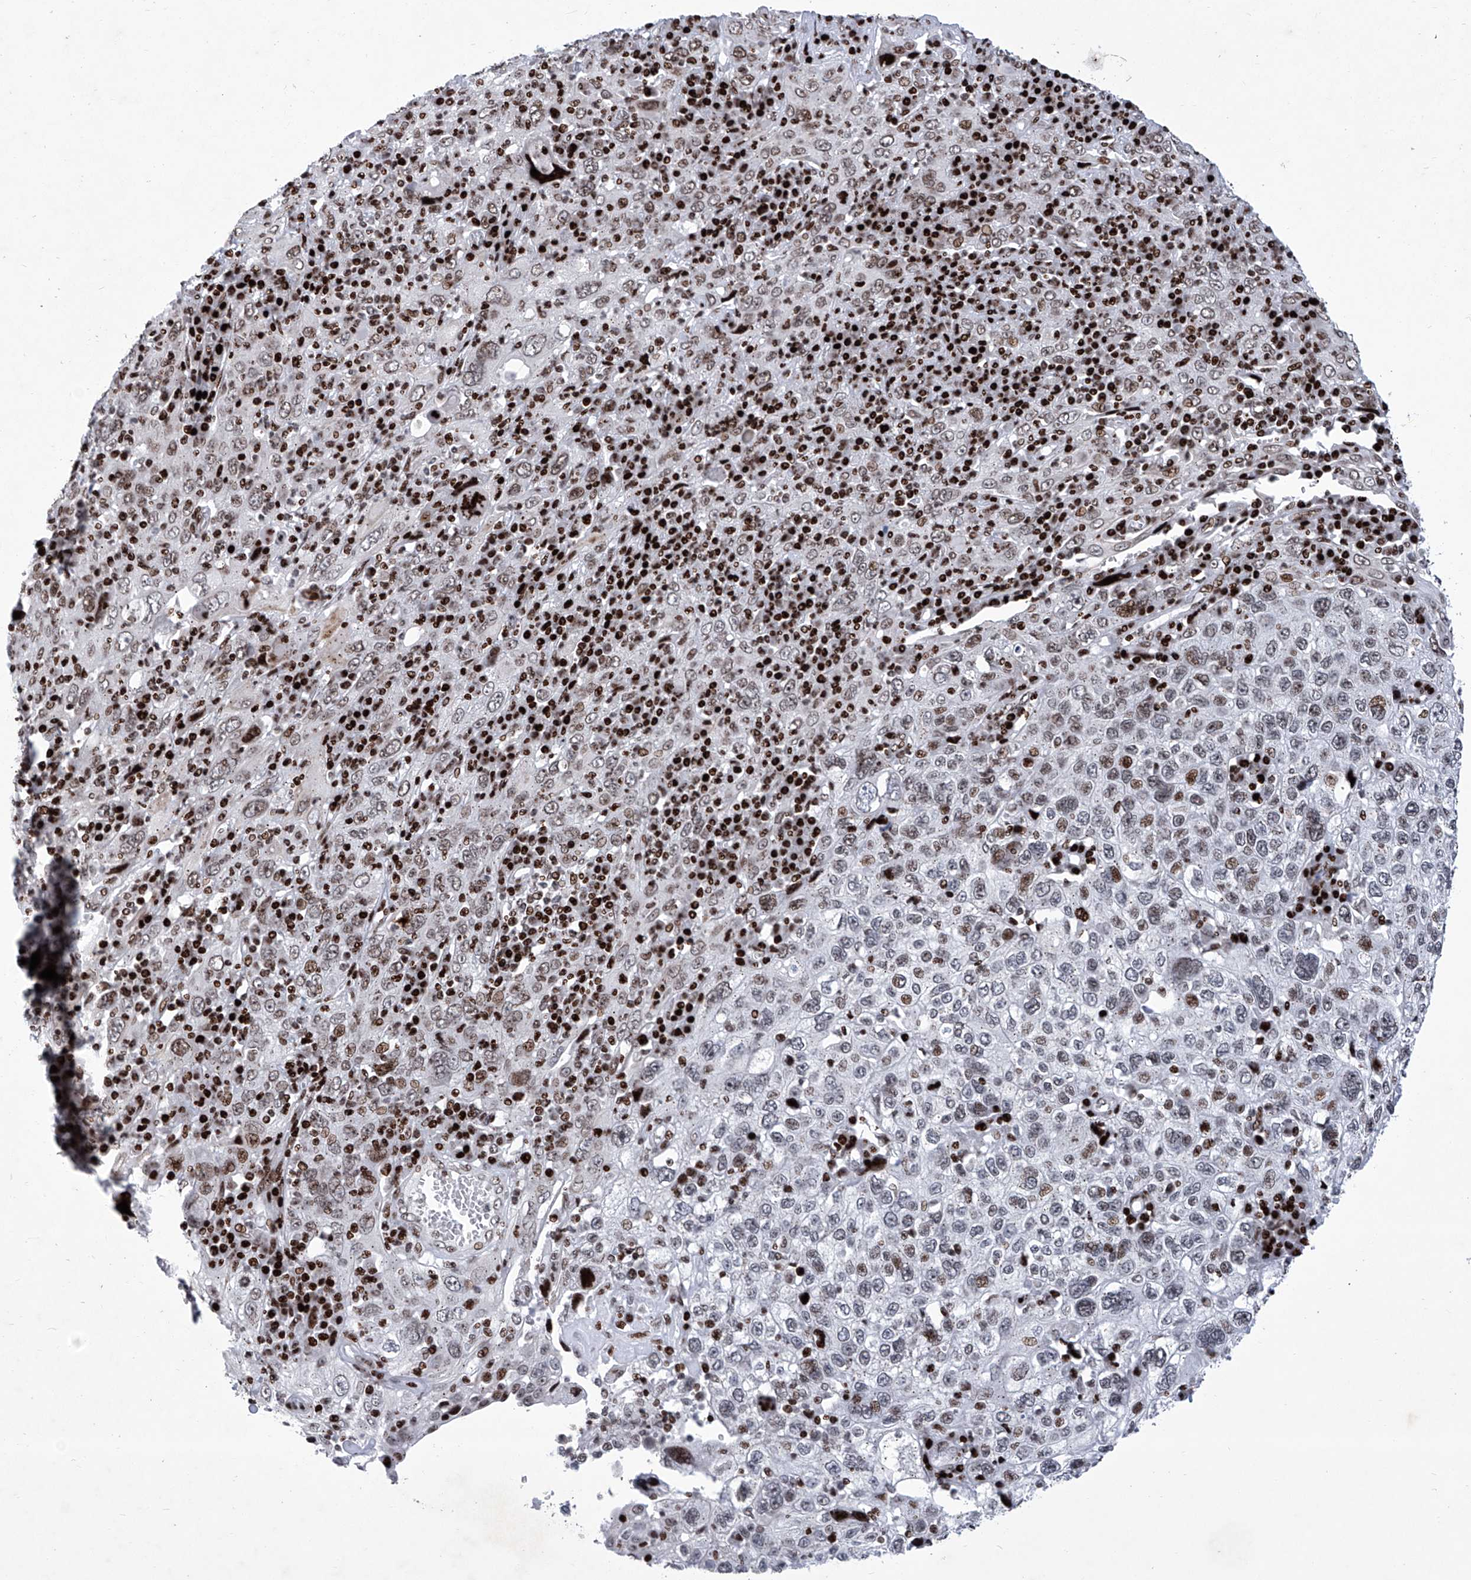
{"staining": {"intensity": "moderate", "quantity": "25%-75%", "location": "nuclear"}, "tissue": "cervical cancer", "cell_type": "Tumor cells", "image_type": "cancer", "snomed": [{"axis": "morphology", "description": "Squamous cell carcinoma, NOS"}, {"axis": "topography", "description": "Cervix"}], "caption": "Tumor cells reveal medium levels of moderate nuclear expression in about 25%-75% of cells in human cervical cancer (squamous cell carcinoma).", "gene": "HEY2", "patient": {"sex": "female", "age": 46}}